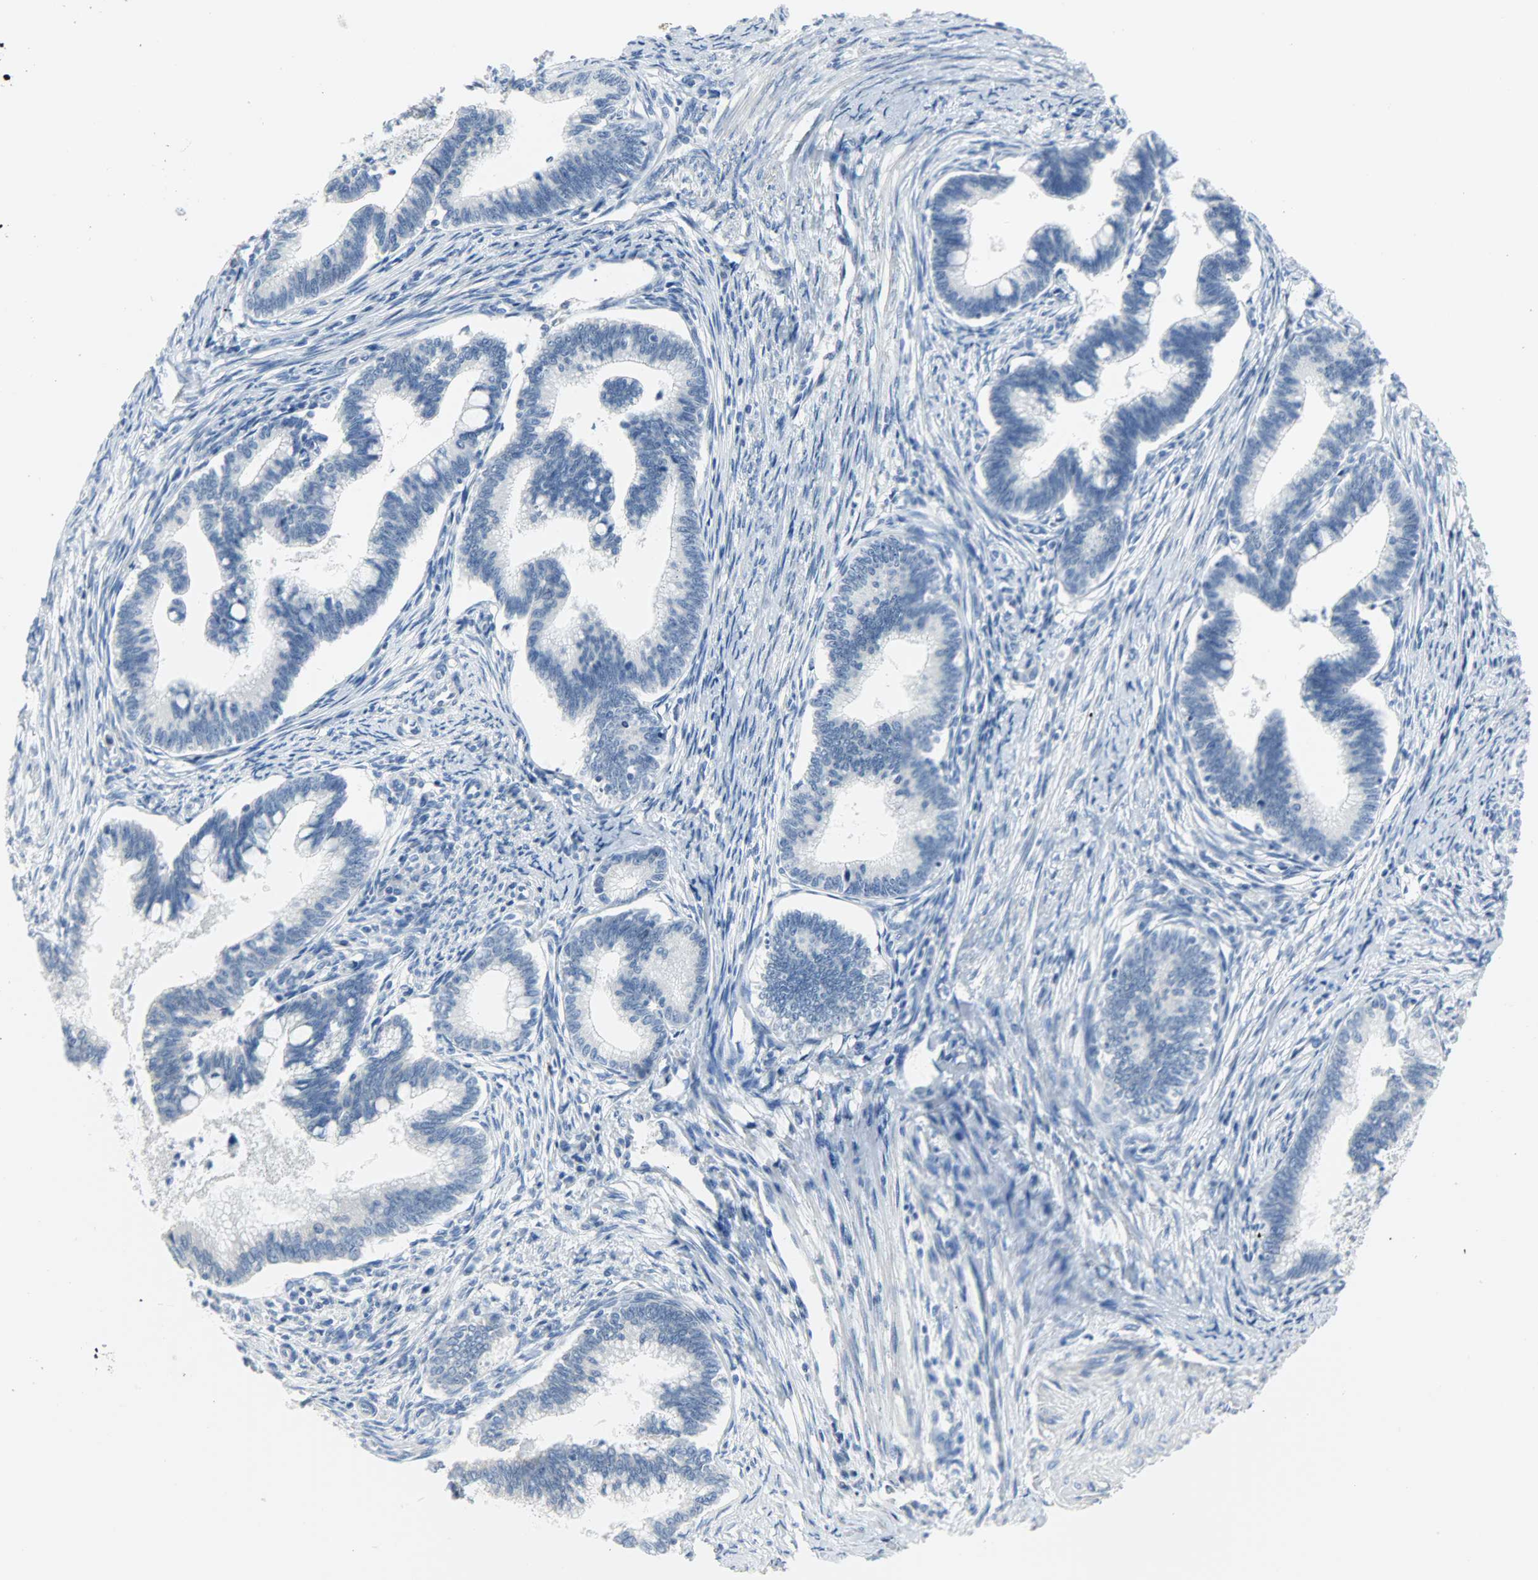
{"staining": {"intensity": "negative", "quantity": "none", "location": "none"}, "tissue": "cervical cancer", "cell_type": "Tumor cells", "image_type": "cancer", "snomed": [{"axis": "morphology", "description": "Adenocarcinoma, NOS"}, {"axis": "topography", "description": "Cervix"}], "caption": "Micrograph shows no significant protein expression in tumor cells of cervical cancer (adenocarcinoma).", "gene": "CEBPE", "patient": {"sex": "female", "age": 36}}